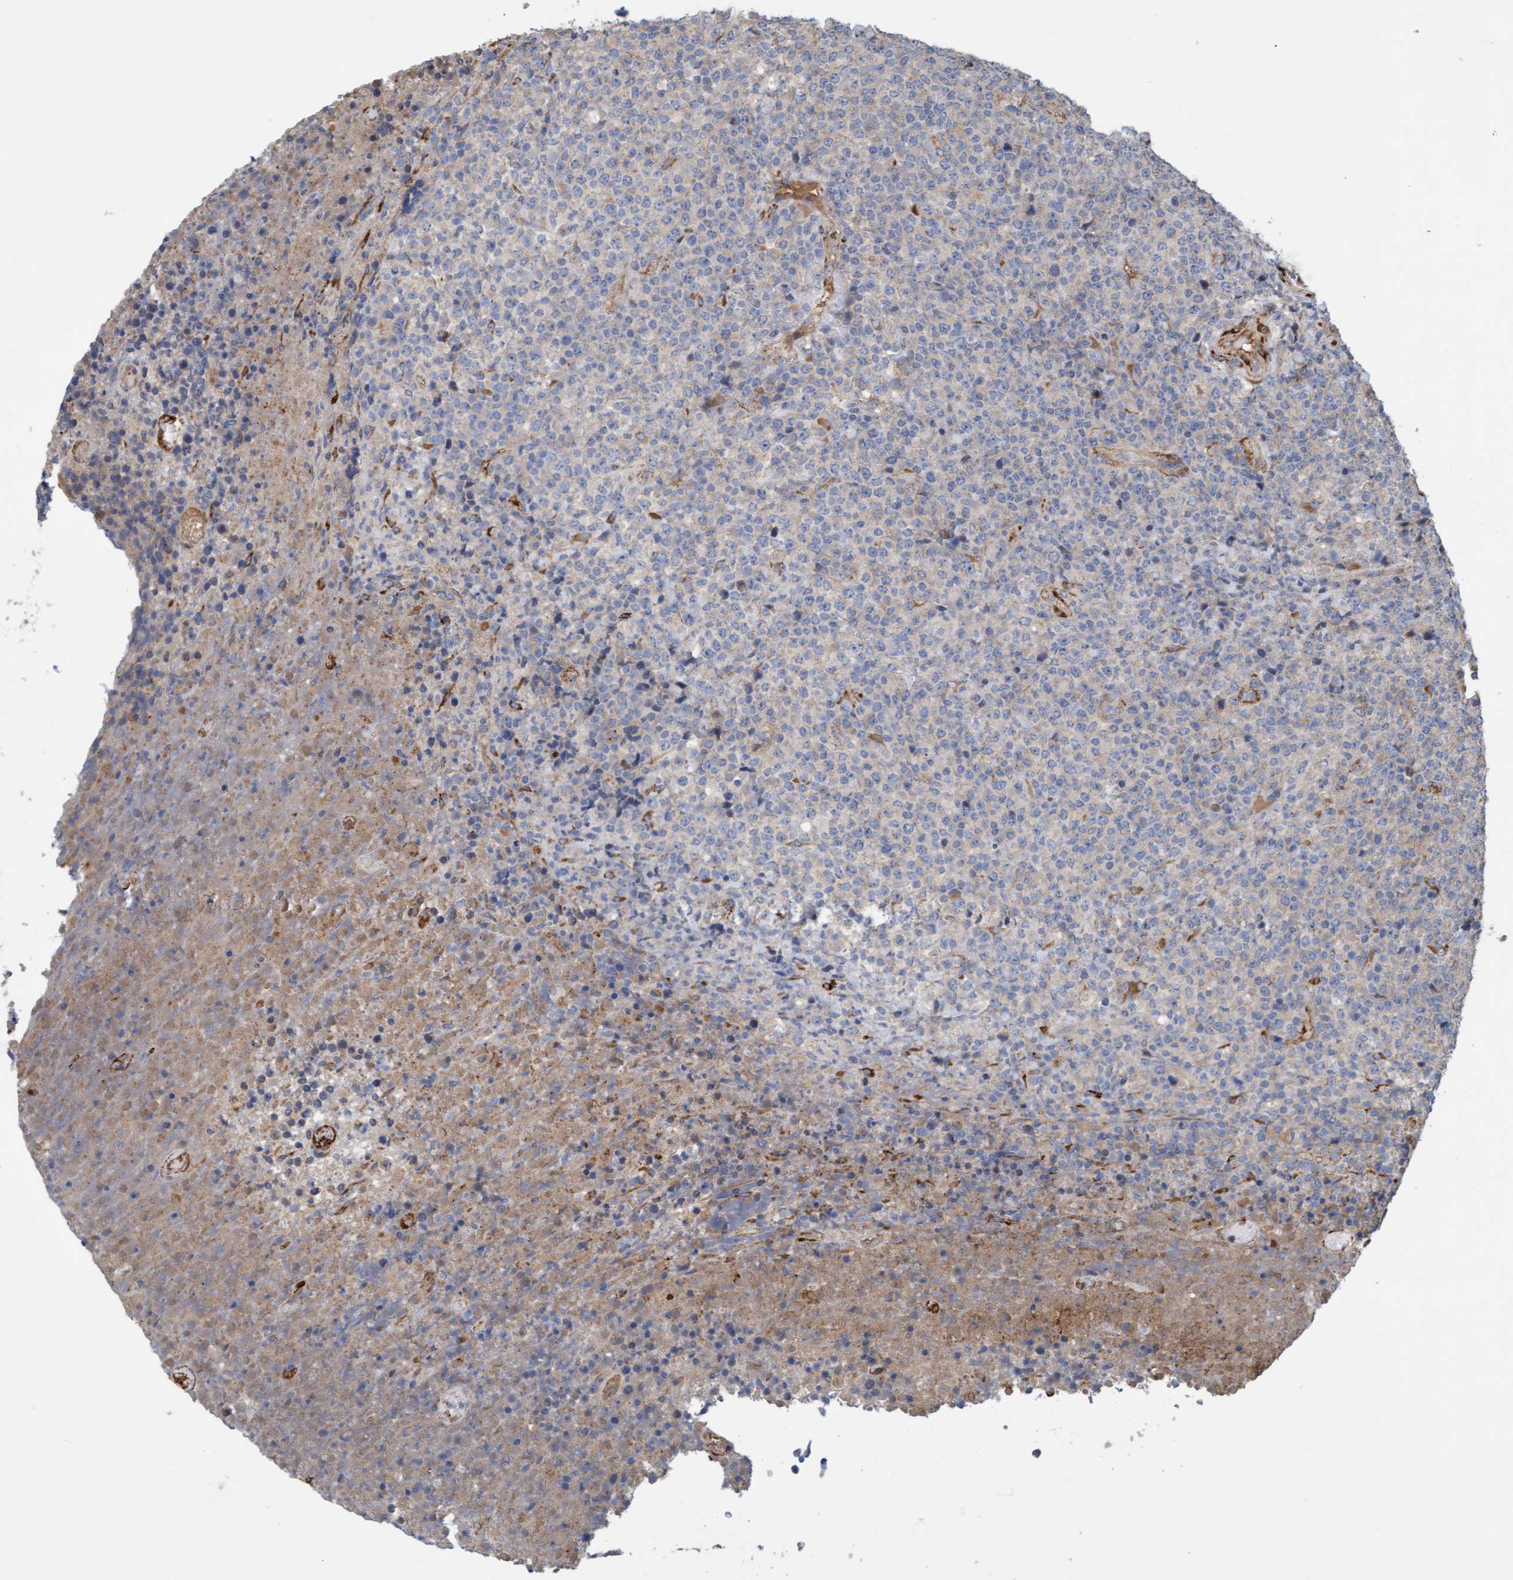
{"staining": {"intensity": "negative", "quantity": "none", "location": "none"}, "tissue": "lymphoma", "cell_type": "Tumor cells", "image_type": "cancer", "snomed": [{"axis": "morphology", "description": "Malignant lymphoma, non-Hodgkin's type, High grade"}, {"axis": "topography", "description": "Lymph node"}], "caption": "Tumor cells are negative for brown protein staining in lymphoma.", "gene": "DDHD2", "patient": {"sex": "male", "age": 13}}